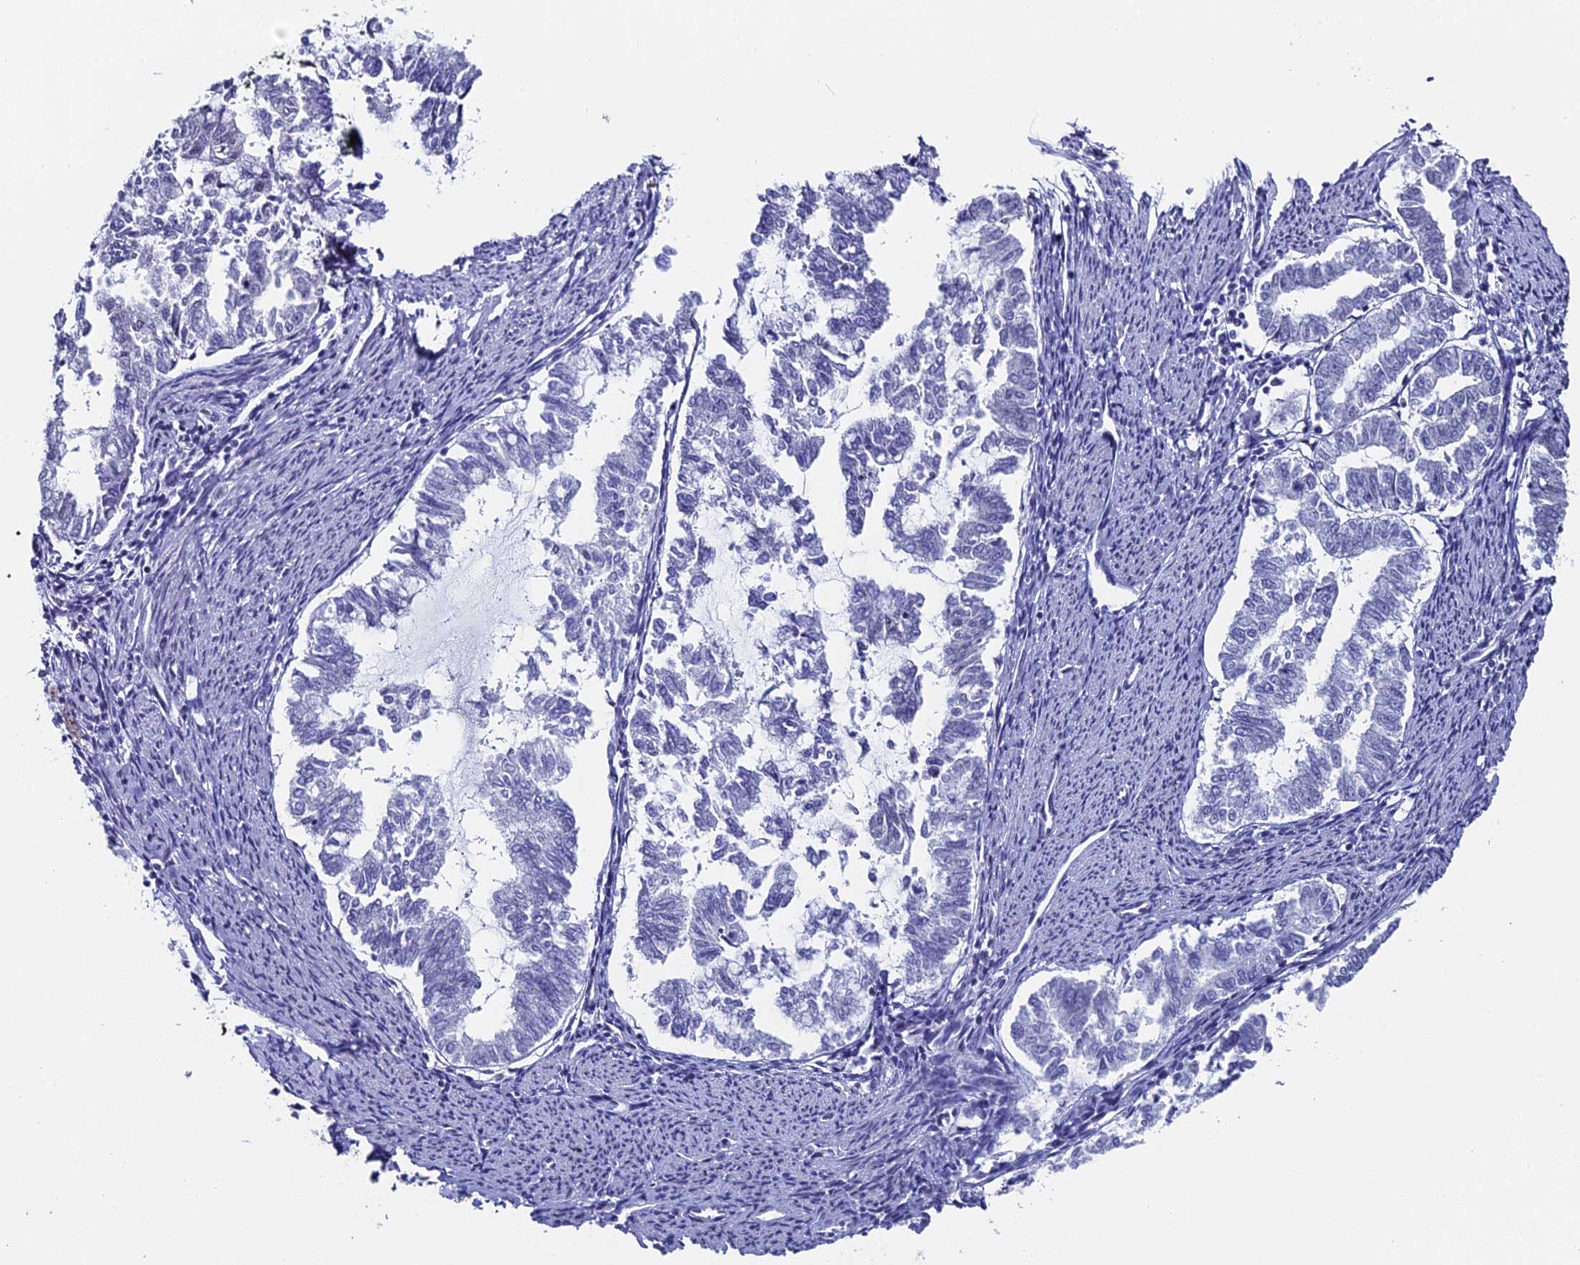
{"staining": {"intensity": "negative", "quantity": "none", "location": "none"}, "tissue": "endometrial cancer", "cell_type": "Tumor cells", "image_type": "cancer", "snomed": [{"axis": "morphology", "description": "Adenocarcinoma, NOS"}, {"axis": "topography", "description": "Endometrium"}], "caption": "An image of adenocarcinoma (endometrial) stained for a protein reveals no brown staining in tumor cells. (IHC, brightfield microscopy, high magnification).", "gene": "CD2BP2", "patient": {"sex": "female", "age": 79}}